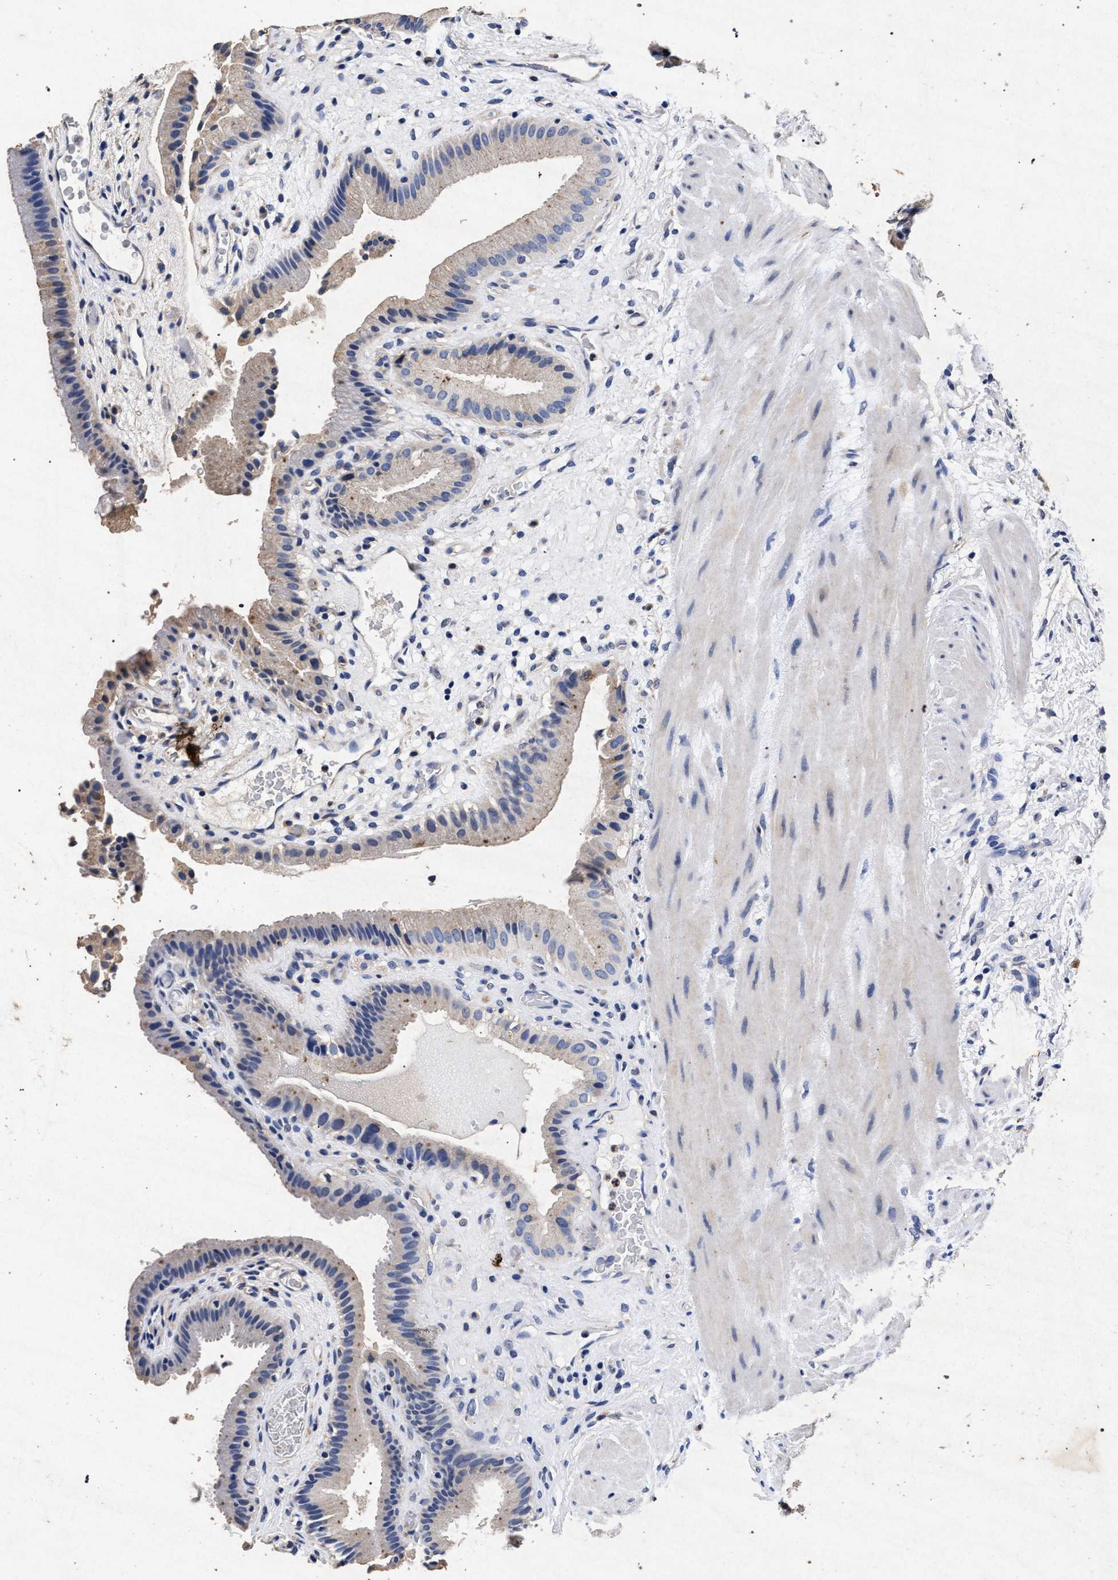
{"staining": {"intensity": "weak", "quantity": "<25%", "location": "cytoplasmic/membranous"}, "tissue": "gallbladder", "cell_type": "Glandular cells", "image_type": "normal", "snomed": [{"axis": "morphology", "description": "Normal tissue, NOS"}, {"axis": "topography", "description": "Gallbladder"}], "caption": "Protein analysis of normal gallbladder displays no significant expression in glandular cells.", "gene": "ATP1A2", "patient": {"sex": "male", "age": 49}}